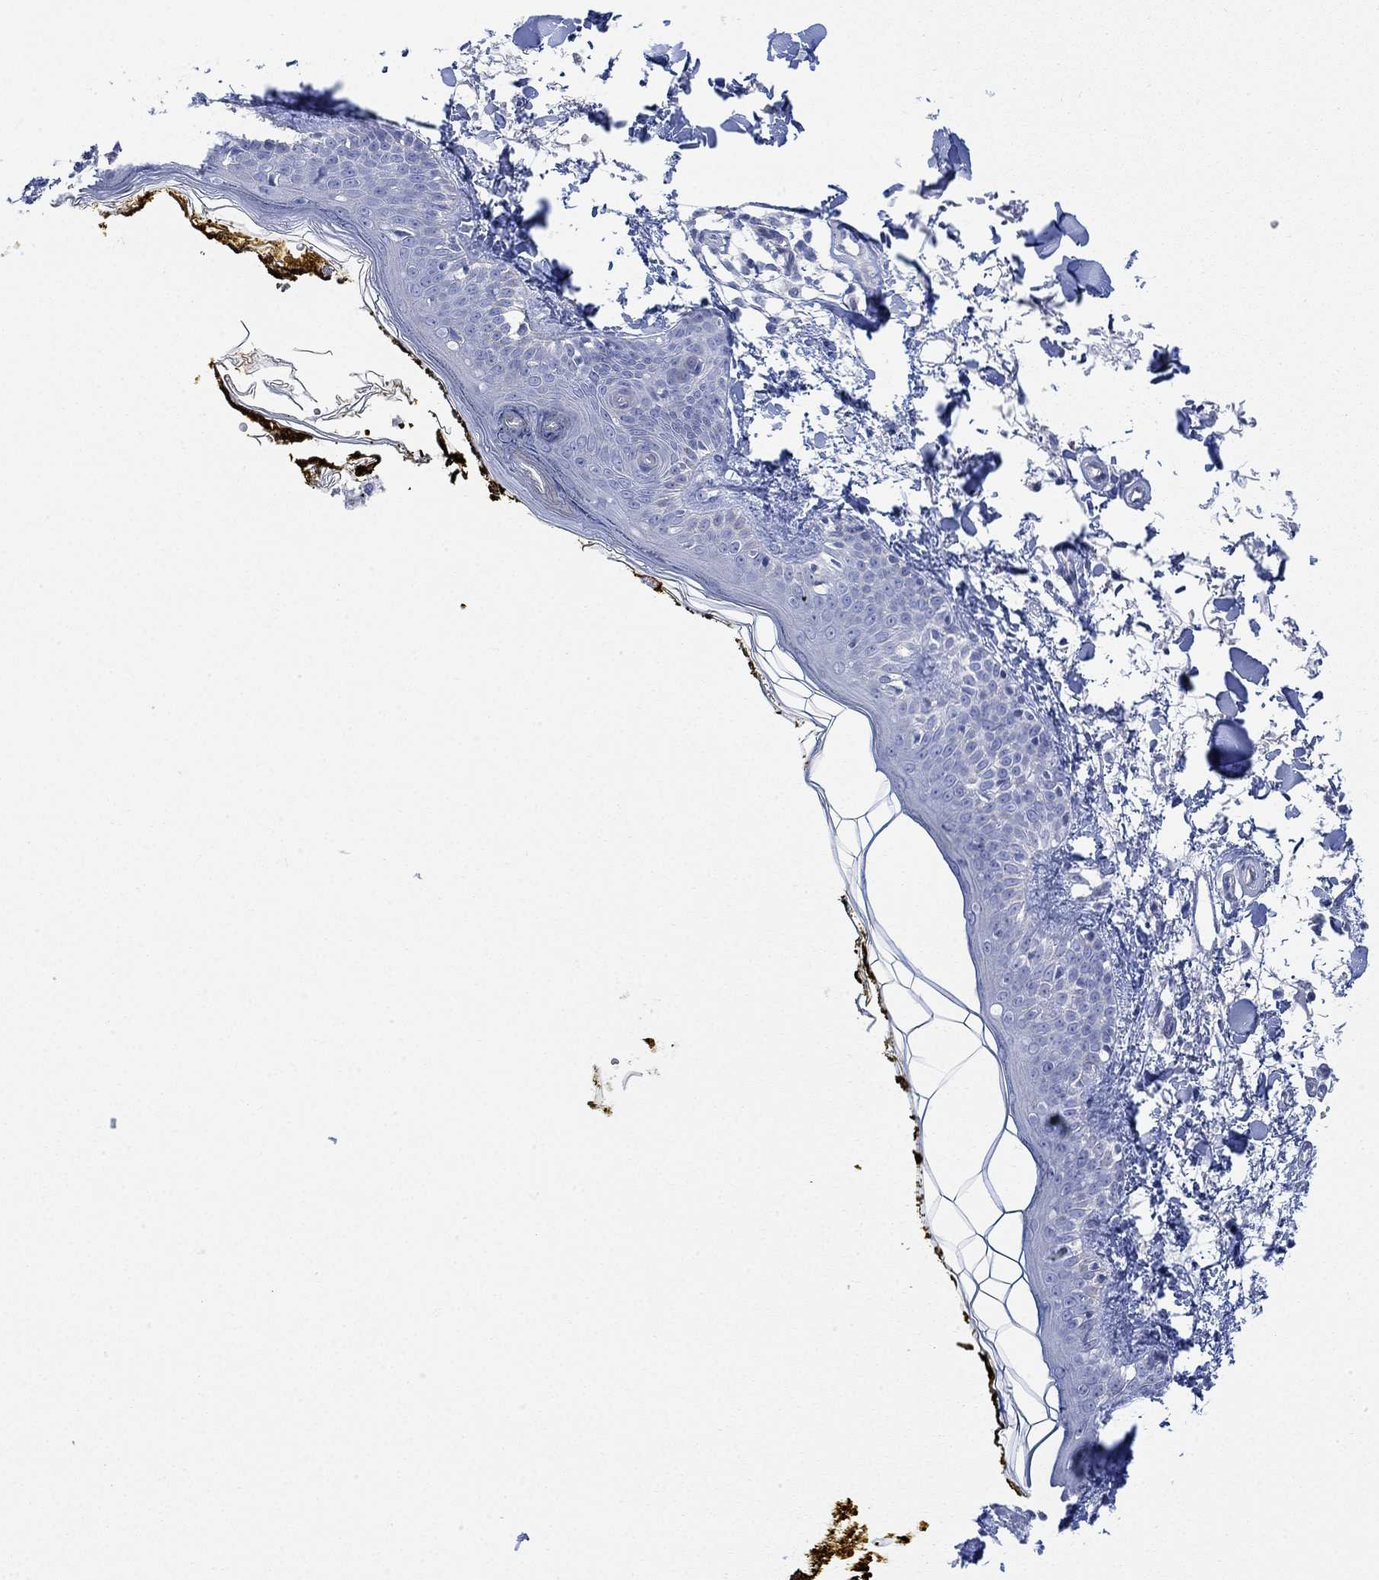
{"staining": {"intensity": "negative", "quantity": "none", "location": "none"}, "tissue": "skin", "cell_type": "Fibroblasts", "image_type": "normal", "snomed": [{"axis": "morphology", "description": "Normal tissue, NOS"}, {"axis": "topography", "description": "Skin"}], "caption": "Micrograph shows no significant protein positivity in fibroblasts of unremarkable skin. The staining is performed using DAB brown chromogen with nuclei counter-stained in using hematoxylin.", "gene": "TLDC2", "patient": {"sex": "male", "age": 76}}